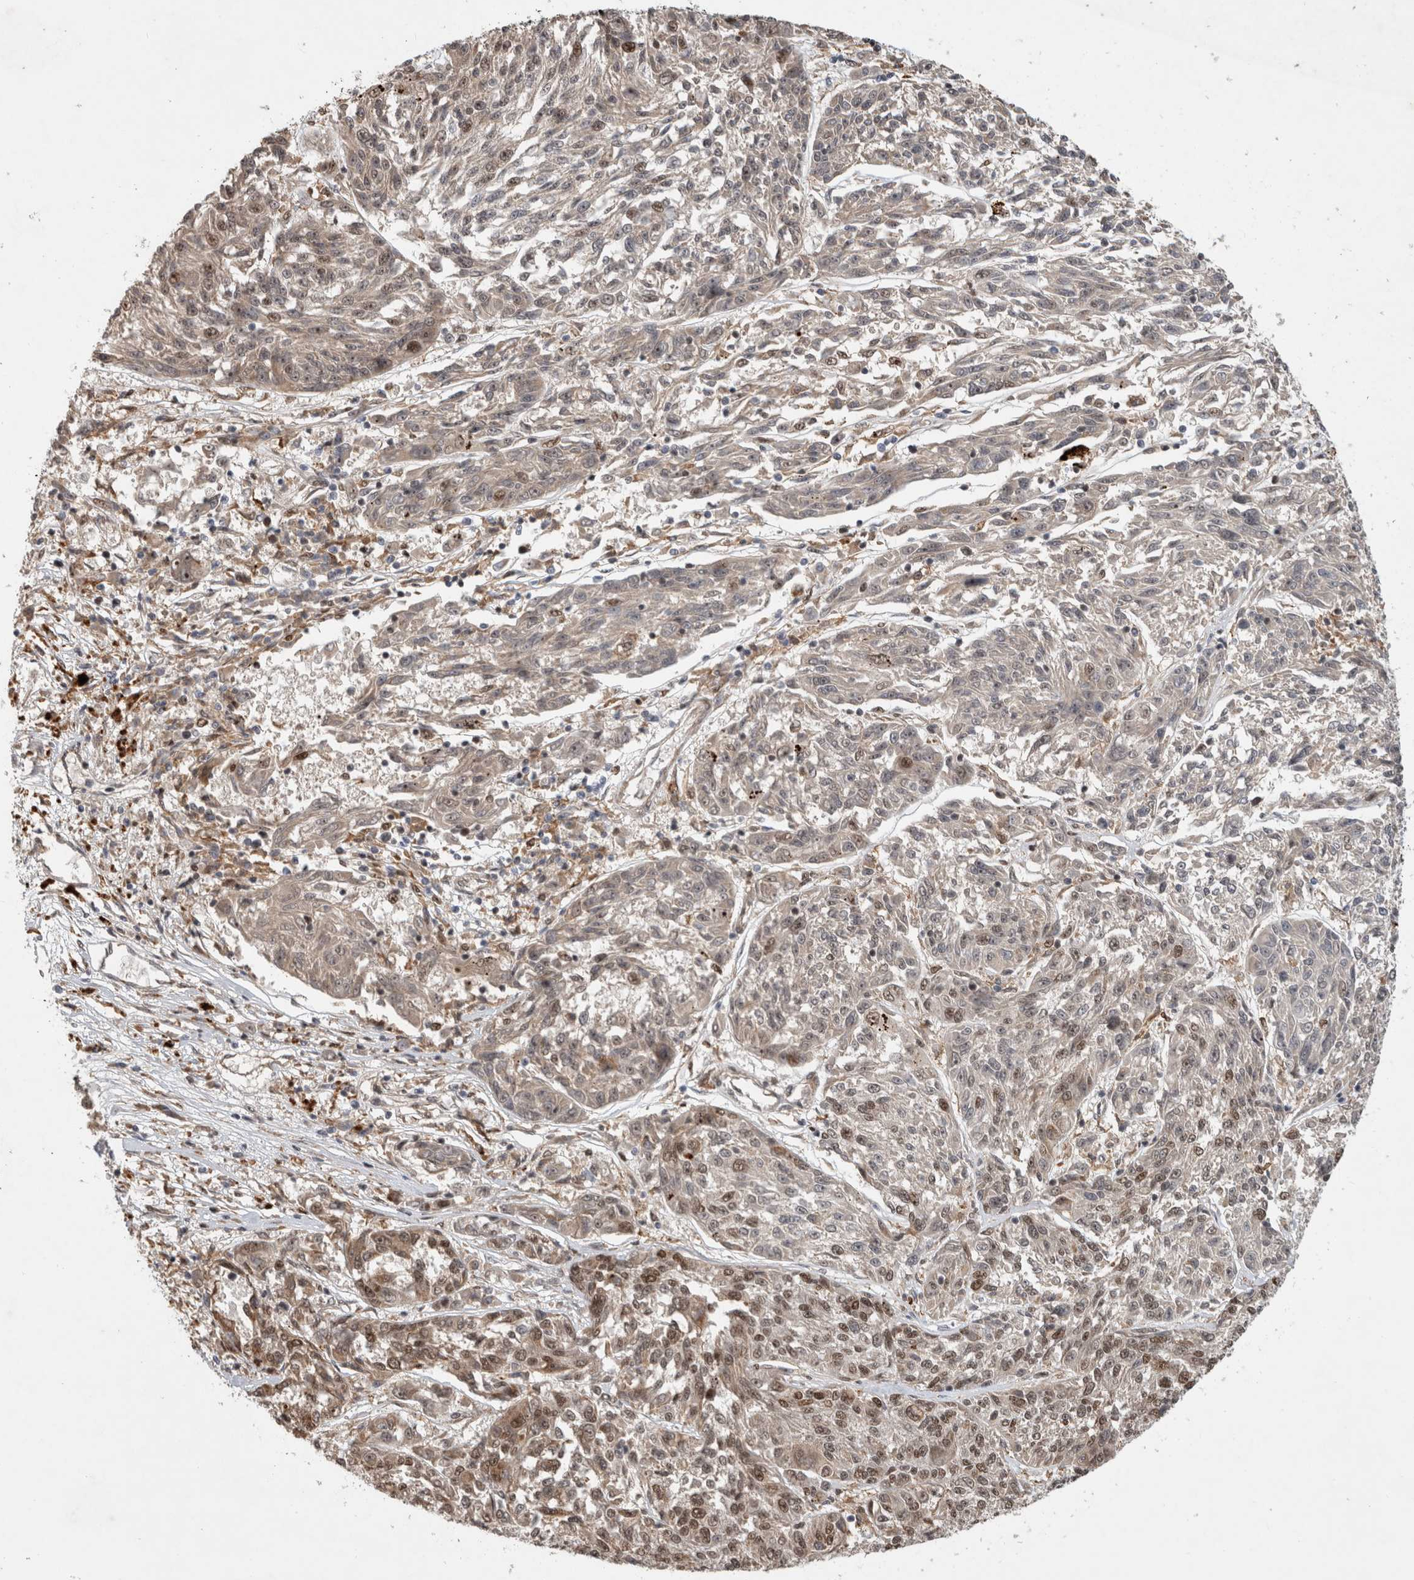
{"staining": {"intensity": "weak", "quantity": "25%-75%", "location": "cytoplasmic/membranous,nuclear"}, "tissue": "melanoma", "cell_type": "Tumor cells", "image_type": "cancer", "snomed": [{"axis": "morphology", "description": "Malignant melanoma, NOS"}, {"axis": "topography", "description": "Skin"}], "caption": "DAB (3,3'-diaminobenzidine) immunohistochemical staining of melanoma displays weak cytoplasmic/membranous and nuclear protein positivity in about 25%-75% of tumor cells. (Stains: DAB (3,3'-diaminobenzidine) in brown, nuclei in blue, Microscopy: brightfield microscopy at high magnification).", "gene": "INSRR", "patient": {"sex": "male", "age": 53}}